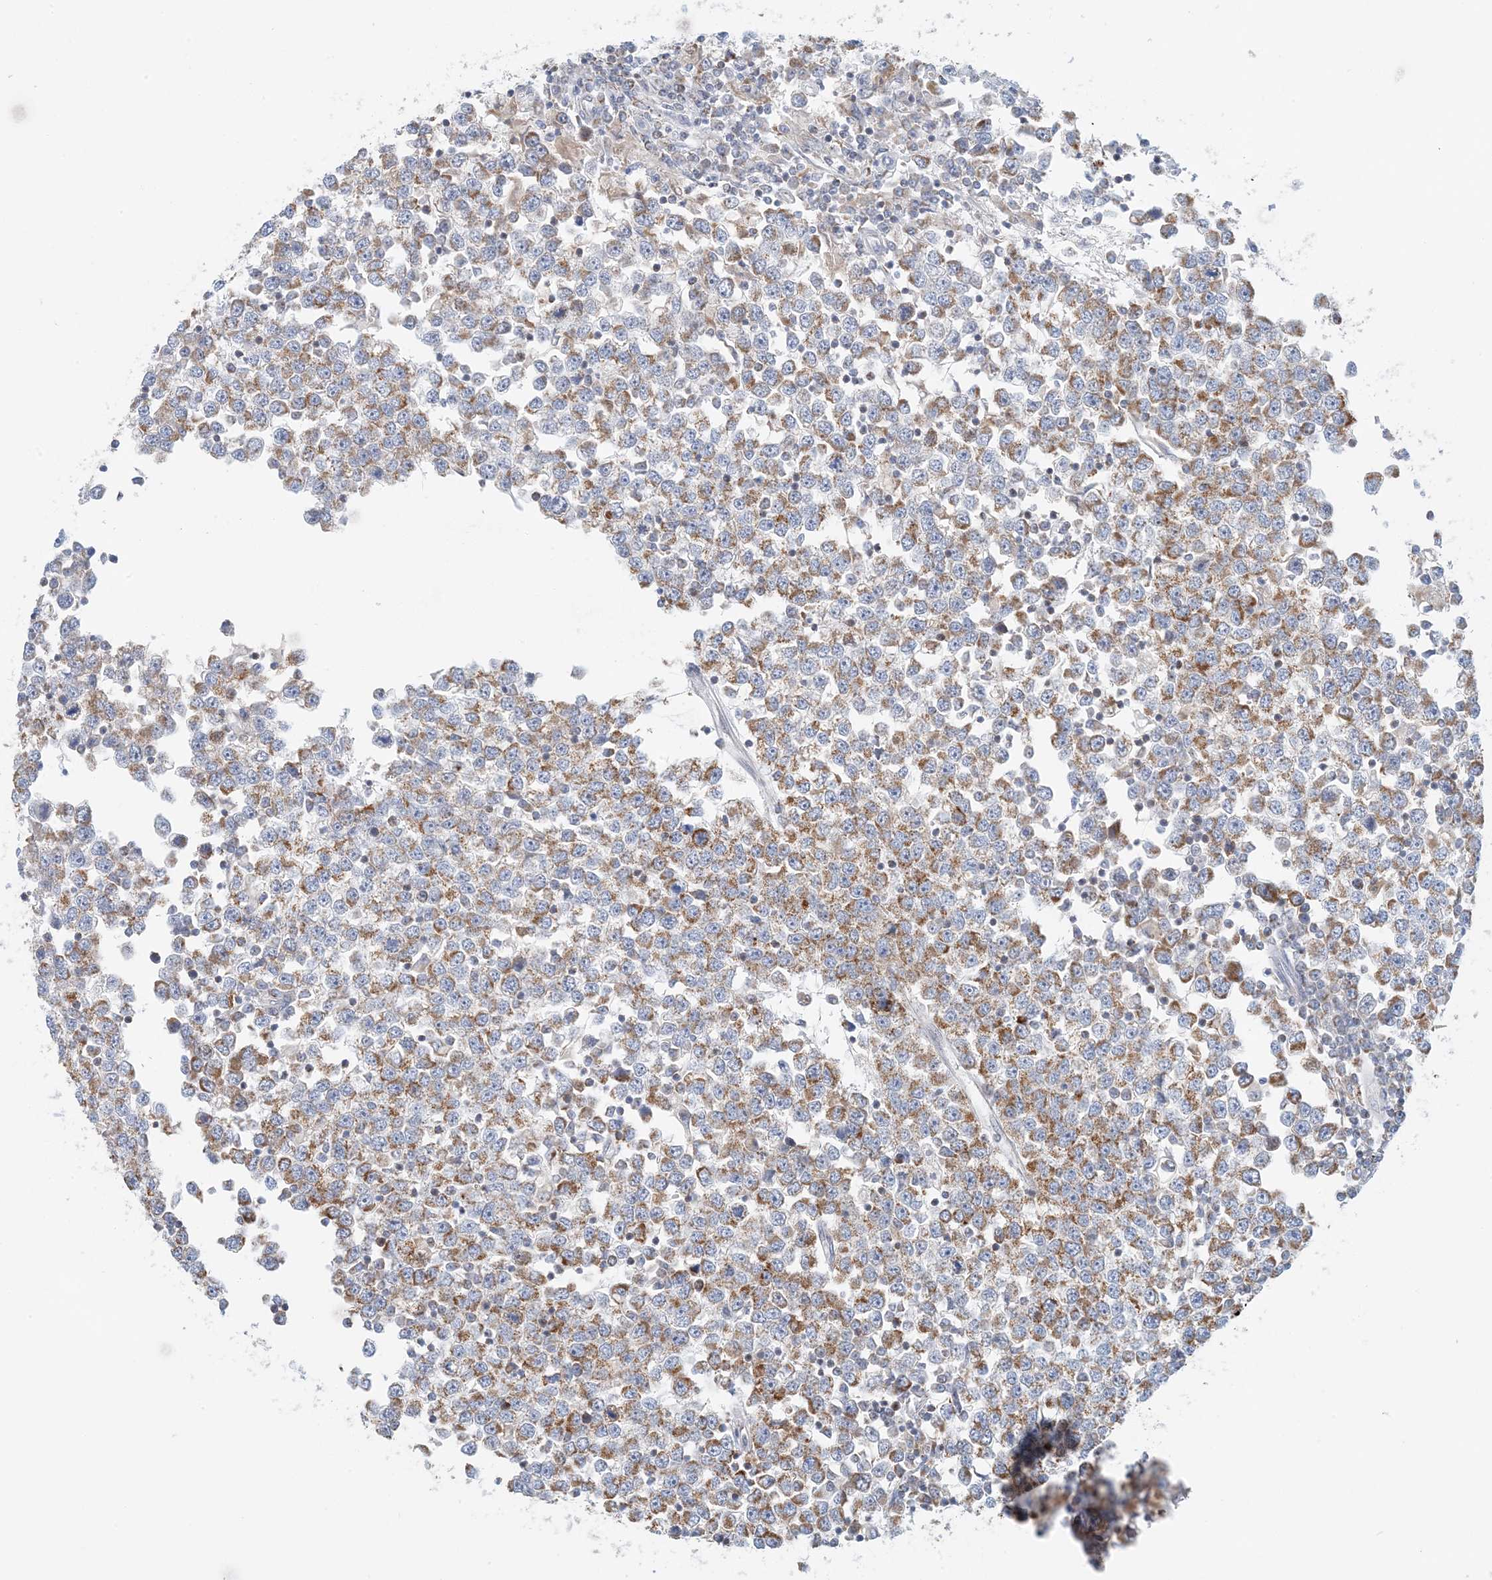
{"staining": {"intensity": "moderate", "quantity": ">75%", "location": "cytoplasmic/membranous"}, "tissue": "testis cancer", "cell_type": "Tumor cells", "image_type": "cancer", "snomed": [{"axis": "morphology", "description": "Seminoma, NOS"}, {"axis": "topography", "description": "Testis"}], "caption": "Immunohistochemical staining of human testis seminoma exhibits medium levels of moderate cytoplasmic/membranous protein staining in approximately >75% of tumor cells.", "gene": "BDH1", "patient": {"sex": "male", "age": 65}}